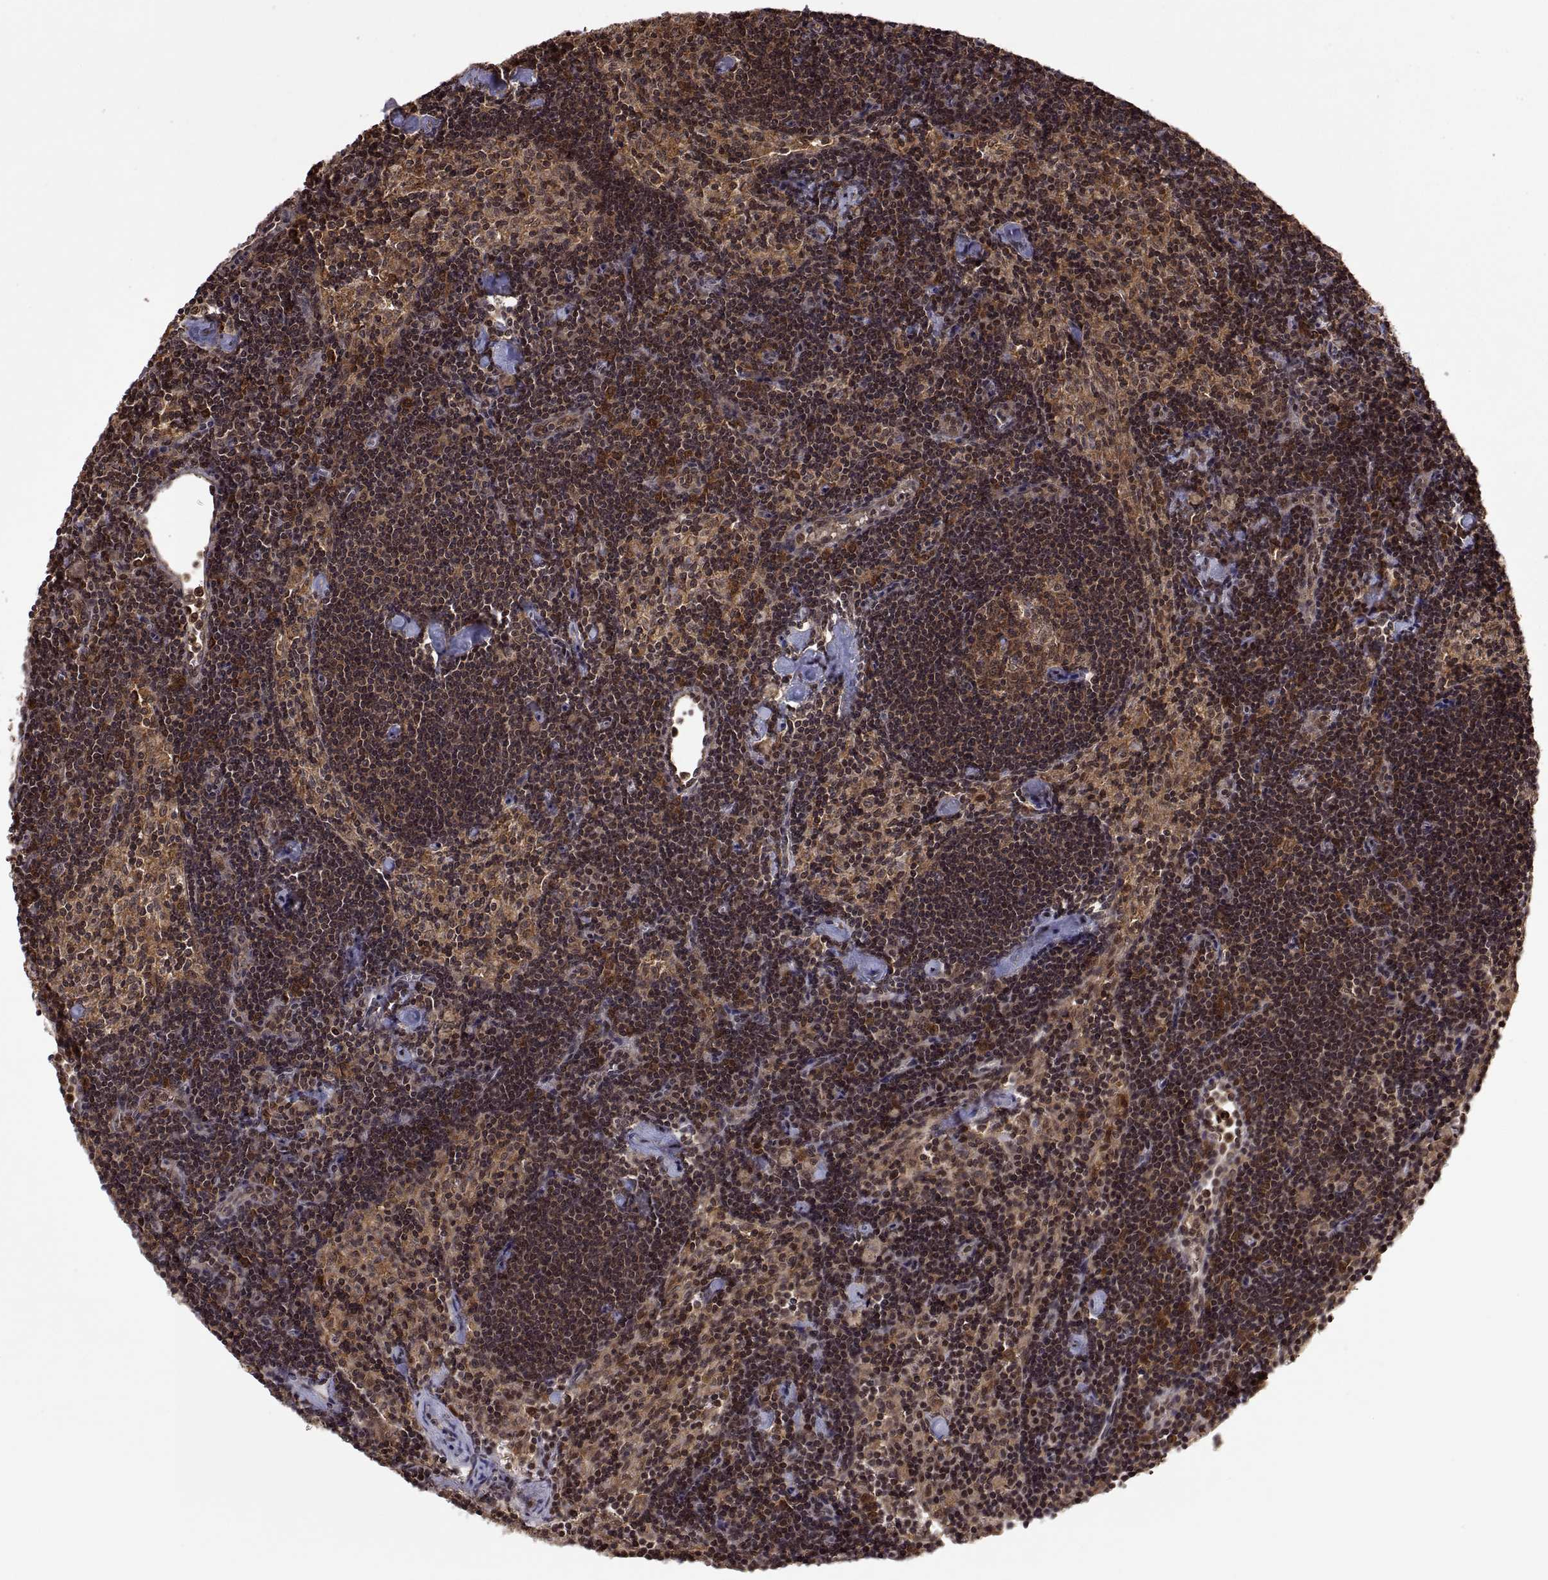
{"staining": {"intensity": "moderate", "quantity": "25%-75%", "location": "cytoplasmic/membranous"}, "tissue": "lymph node", "cell_type": "Germinal center cells", "image_type": "normal", "snomed": [{"axis": "morphology", "description": "Normal tissue, NOS"}, {"axis": "topography", "description": "Lymph node"}], "caption": "Protein analysis of unremarkable lymph node demonstrates moderate cytoplasmic/membranous positivity in approximately 25%-75% of germinal center cells.", "gene": "ZNRF2", "patient": {"sex": "female", "age": 42}}